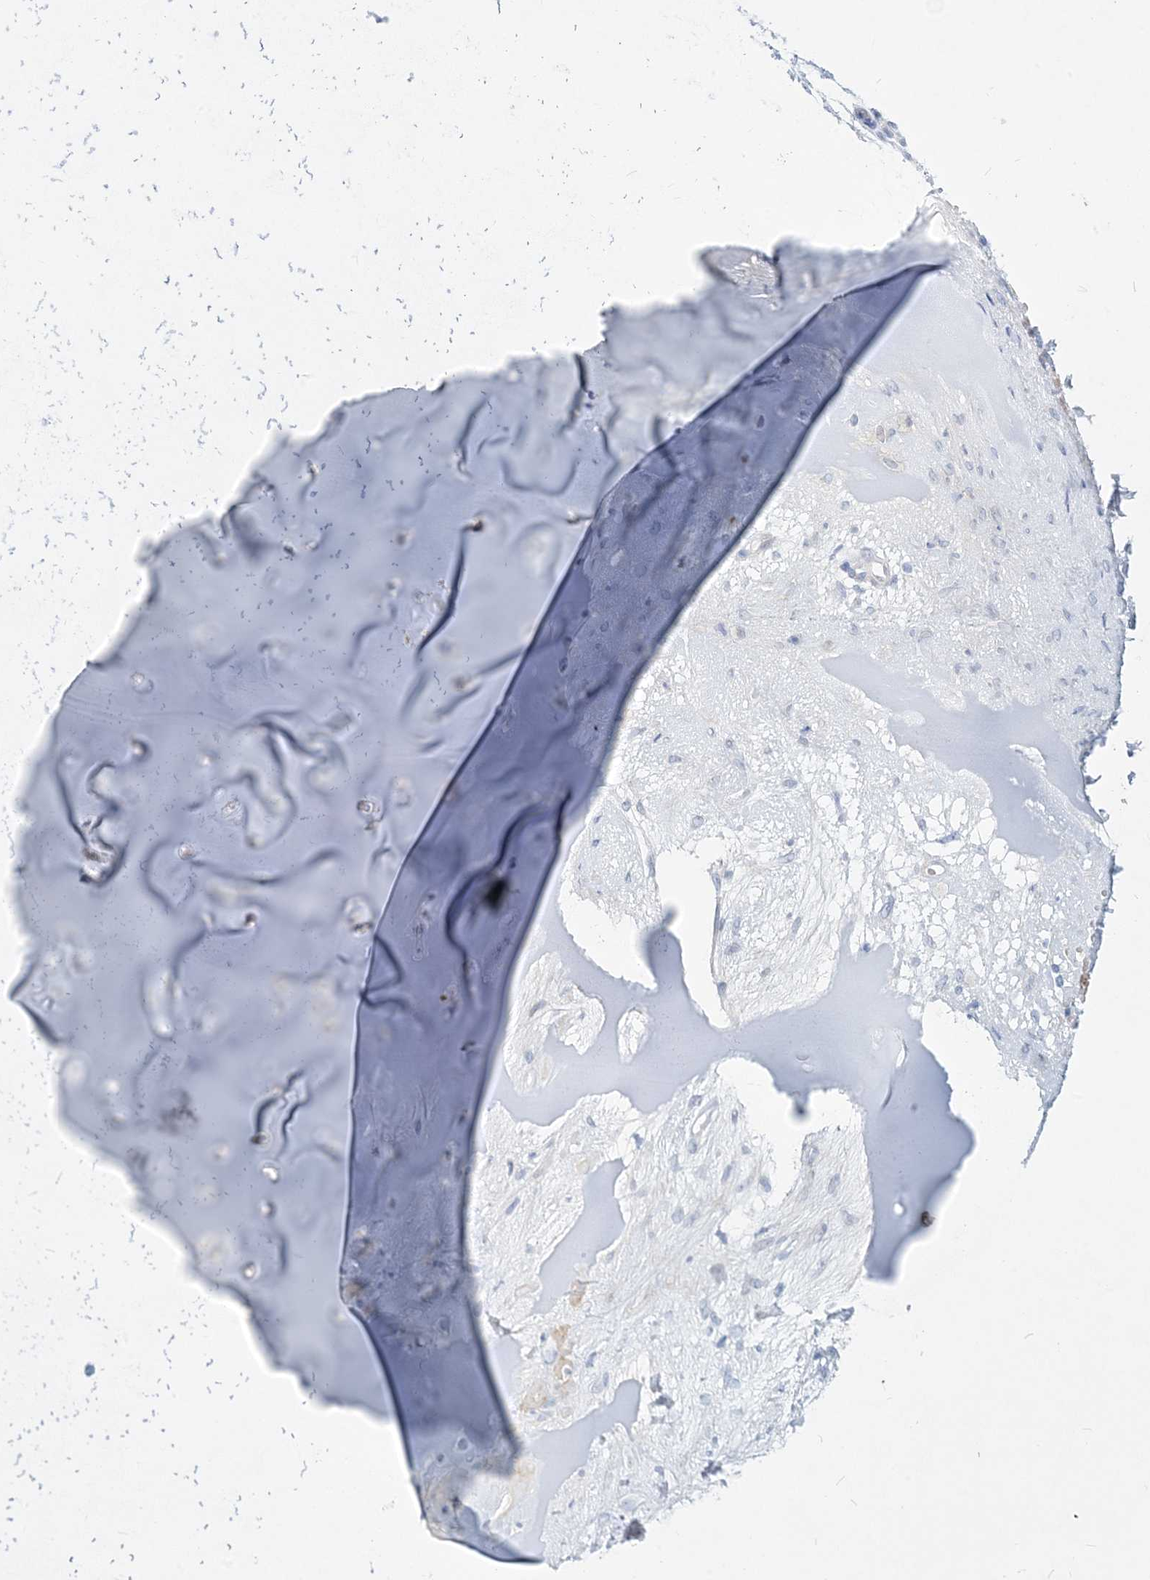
{"staining": {"intensity": "negative", "quantity": "none", "location": "none"}, "tissue": "adipose tissue", "cell_type": "Adipocytes", "image_type": "normal", "snomed": [{"axis": "morphology", "description": "Normal tissue, NOS"}, {"axis": "morphology", "description": "Basal cell carcinoma"}, {"axis": "topography", "description": "Cartilage tissue"}, {"axis": "topography", "description": "Nasopharynx"}, {"axis": "topography", "description": "Oral tissue"}], "caption": "A photomicrograph of adipose tissue stained for a protein exhibits no brown staining in adipocytes. (Stains: DAB (3,3'-diaminobenzidine) IHC with hematoxylin counter stain, Microscopy: brightfield microscopy at high magnification).", "gene": "MOXD1", "patient": {"sex": "female", "age": 77}}